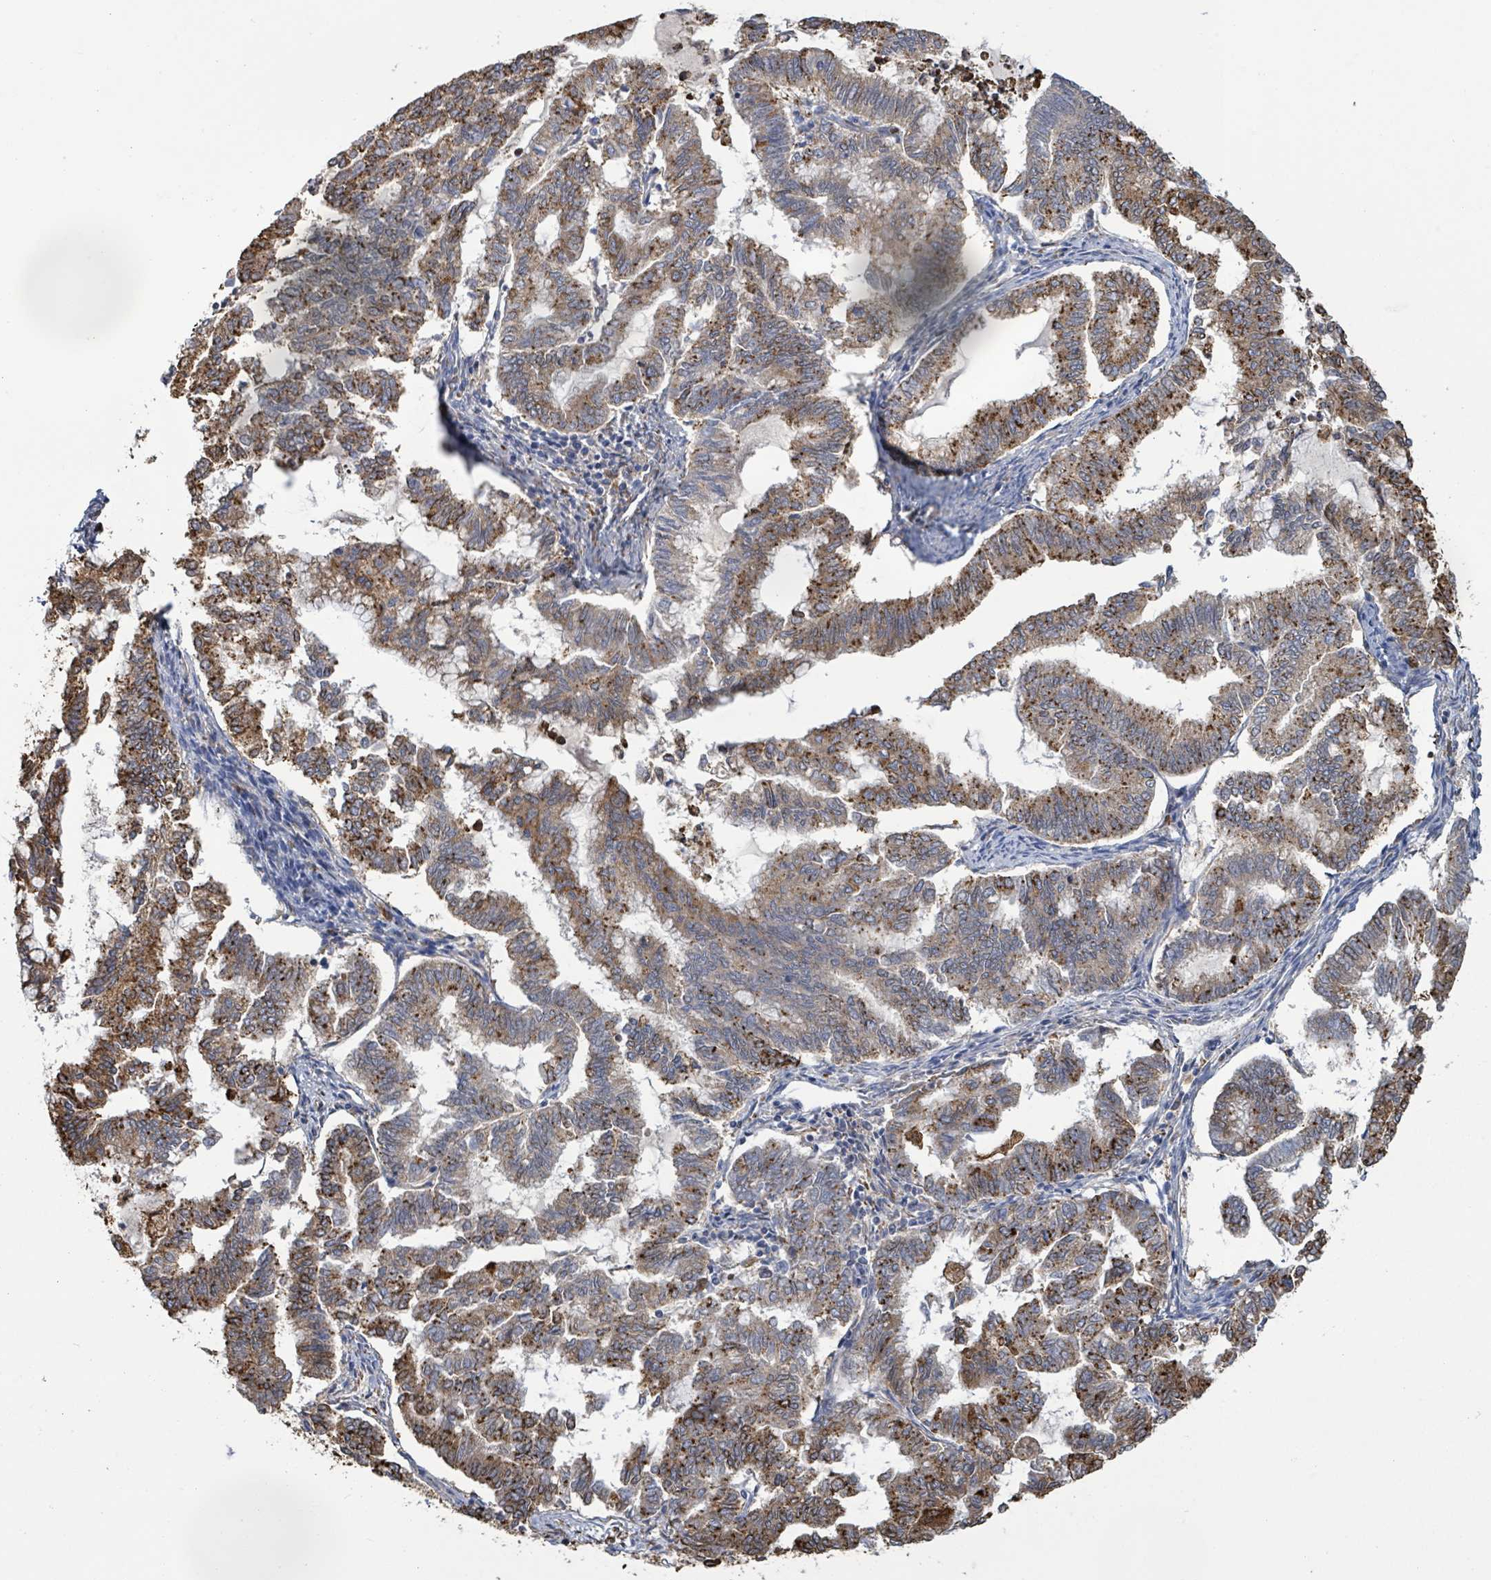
{"staining": {"intensity": "strong", "quantity": ">75%", "location": "cytoplasmic/membranous"}, "tissue": "endometrial cancer", "cell_type": "Tumor cells", "image_type": "cancer", "snomed": [{"axis": "morphology", "description": "Adenocarcinoma, NOS"}, {"axis": "topography", "description": "Endometrium"}], "caption": "Immunohistochemistry (IHC) (DAB) staining of endometrial cancer displays strong cytoplasmic/membranous protein positivity in about >75% of tumor cells.", "gene": "RFPL4A", "patient": {"sex": "female", "age": 79}}